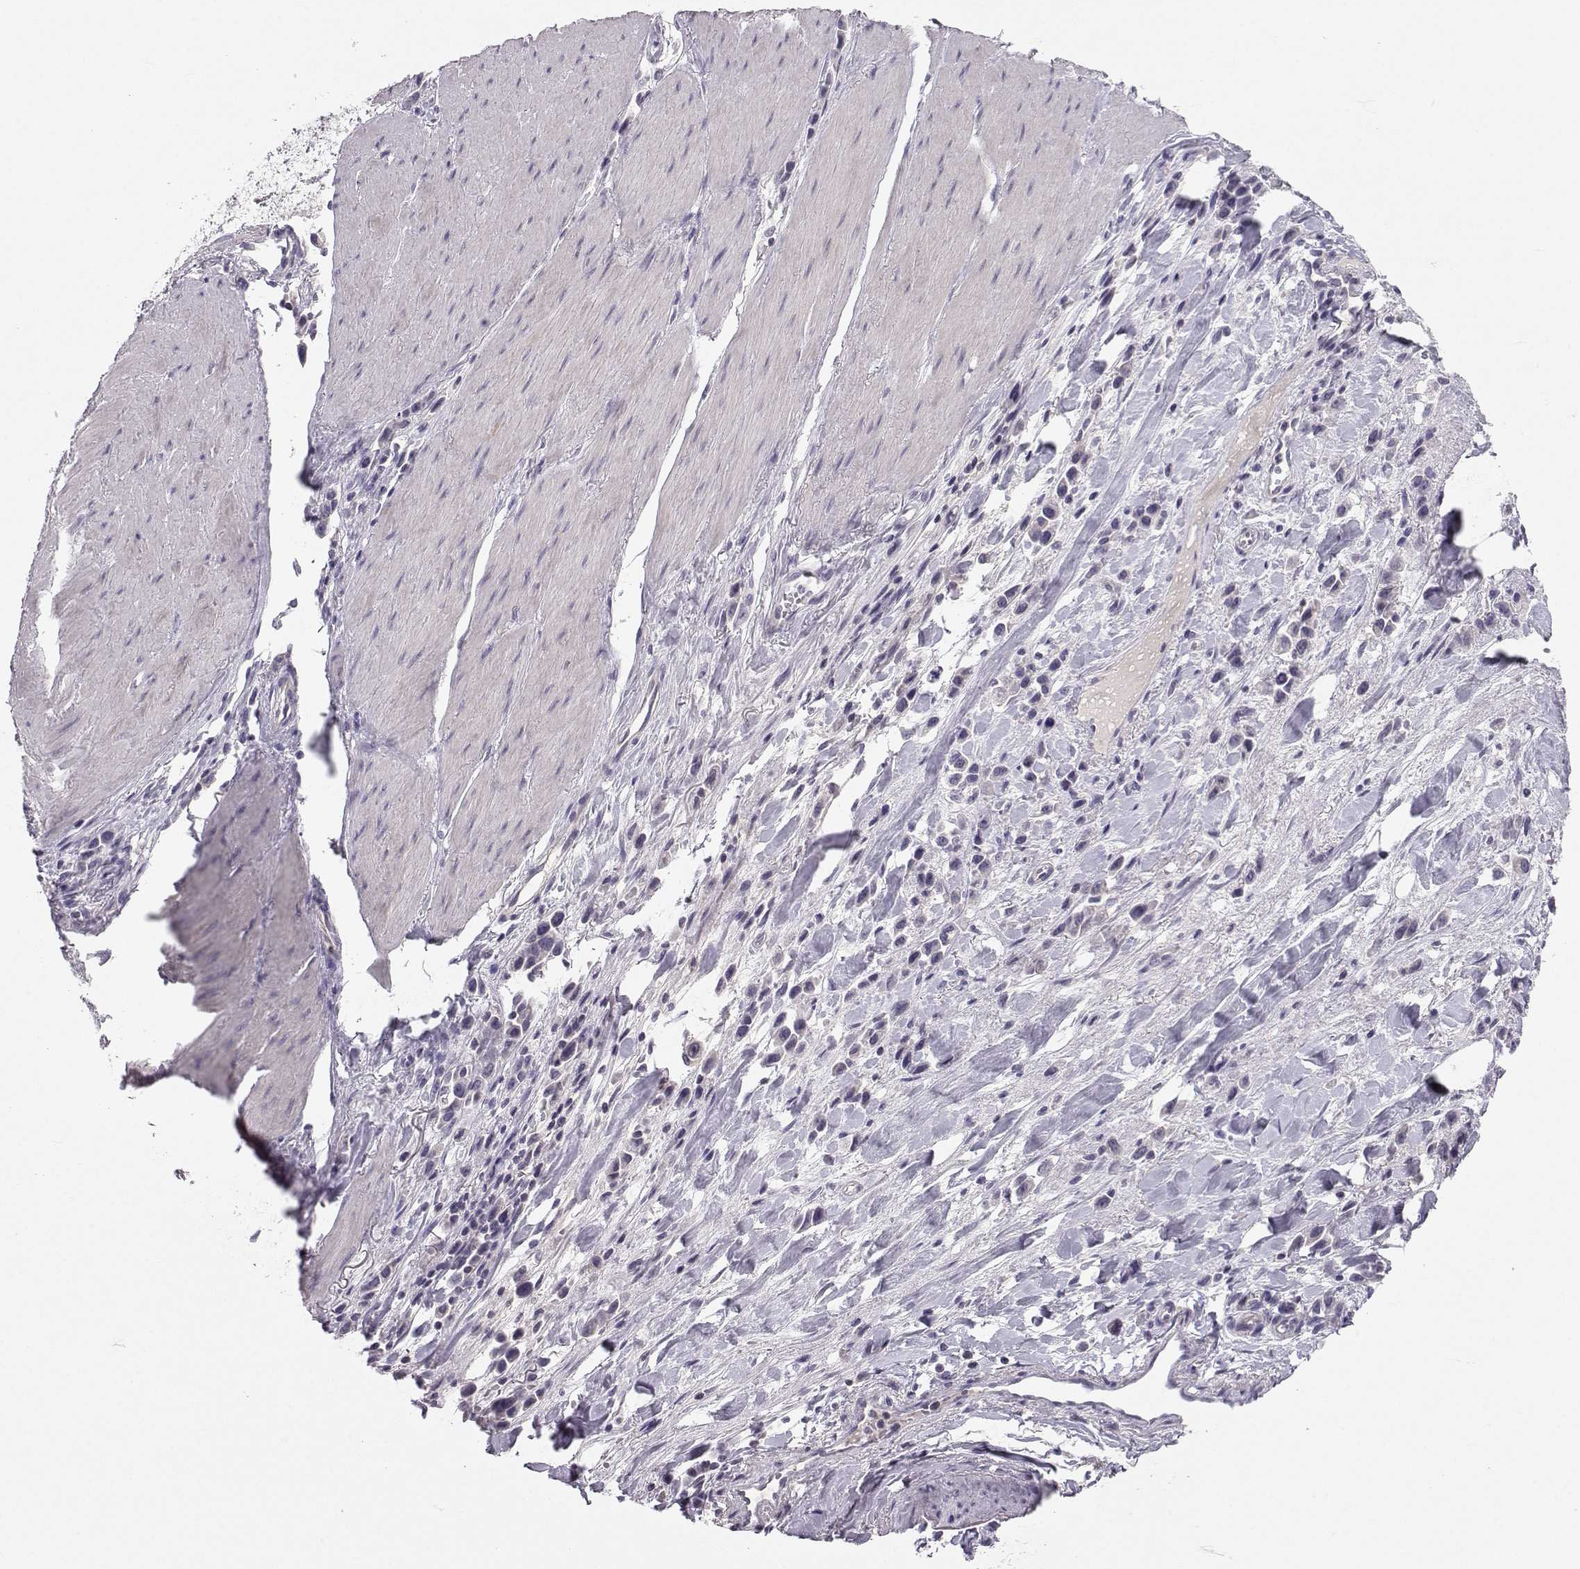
{"staining": {"intensity": "negative", "quantity": "none", "location": "none"}, "tissue": "stomach cancer", "cell_type": "Tumor cells", "image_type": "cancer", "snomed": [{"axis": "morphology", "description": "Adenocarcinoma, NOS"}, {"axis": "topography", "description": "Stomach"}], "caption": "Tumor cells are negative for protein expression in human adenocarcinoma (stomach).", "gene": "MROH7", "patient": {"sex": "male", "age": 47}}